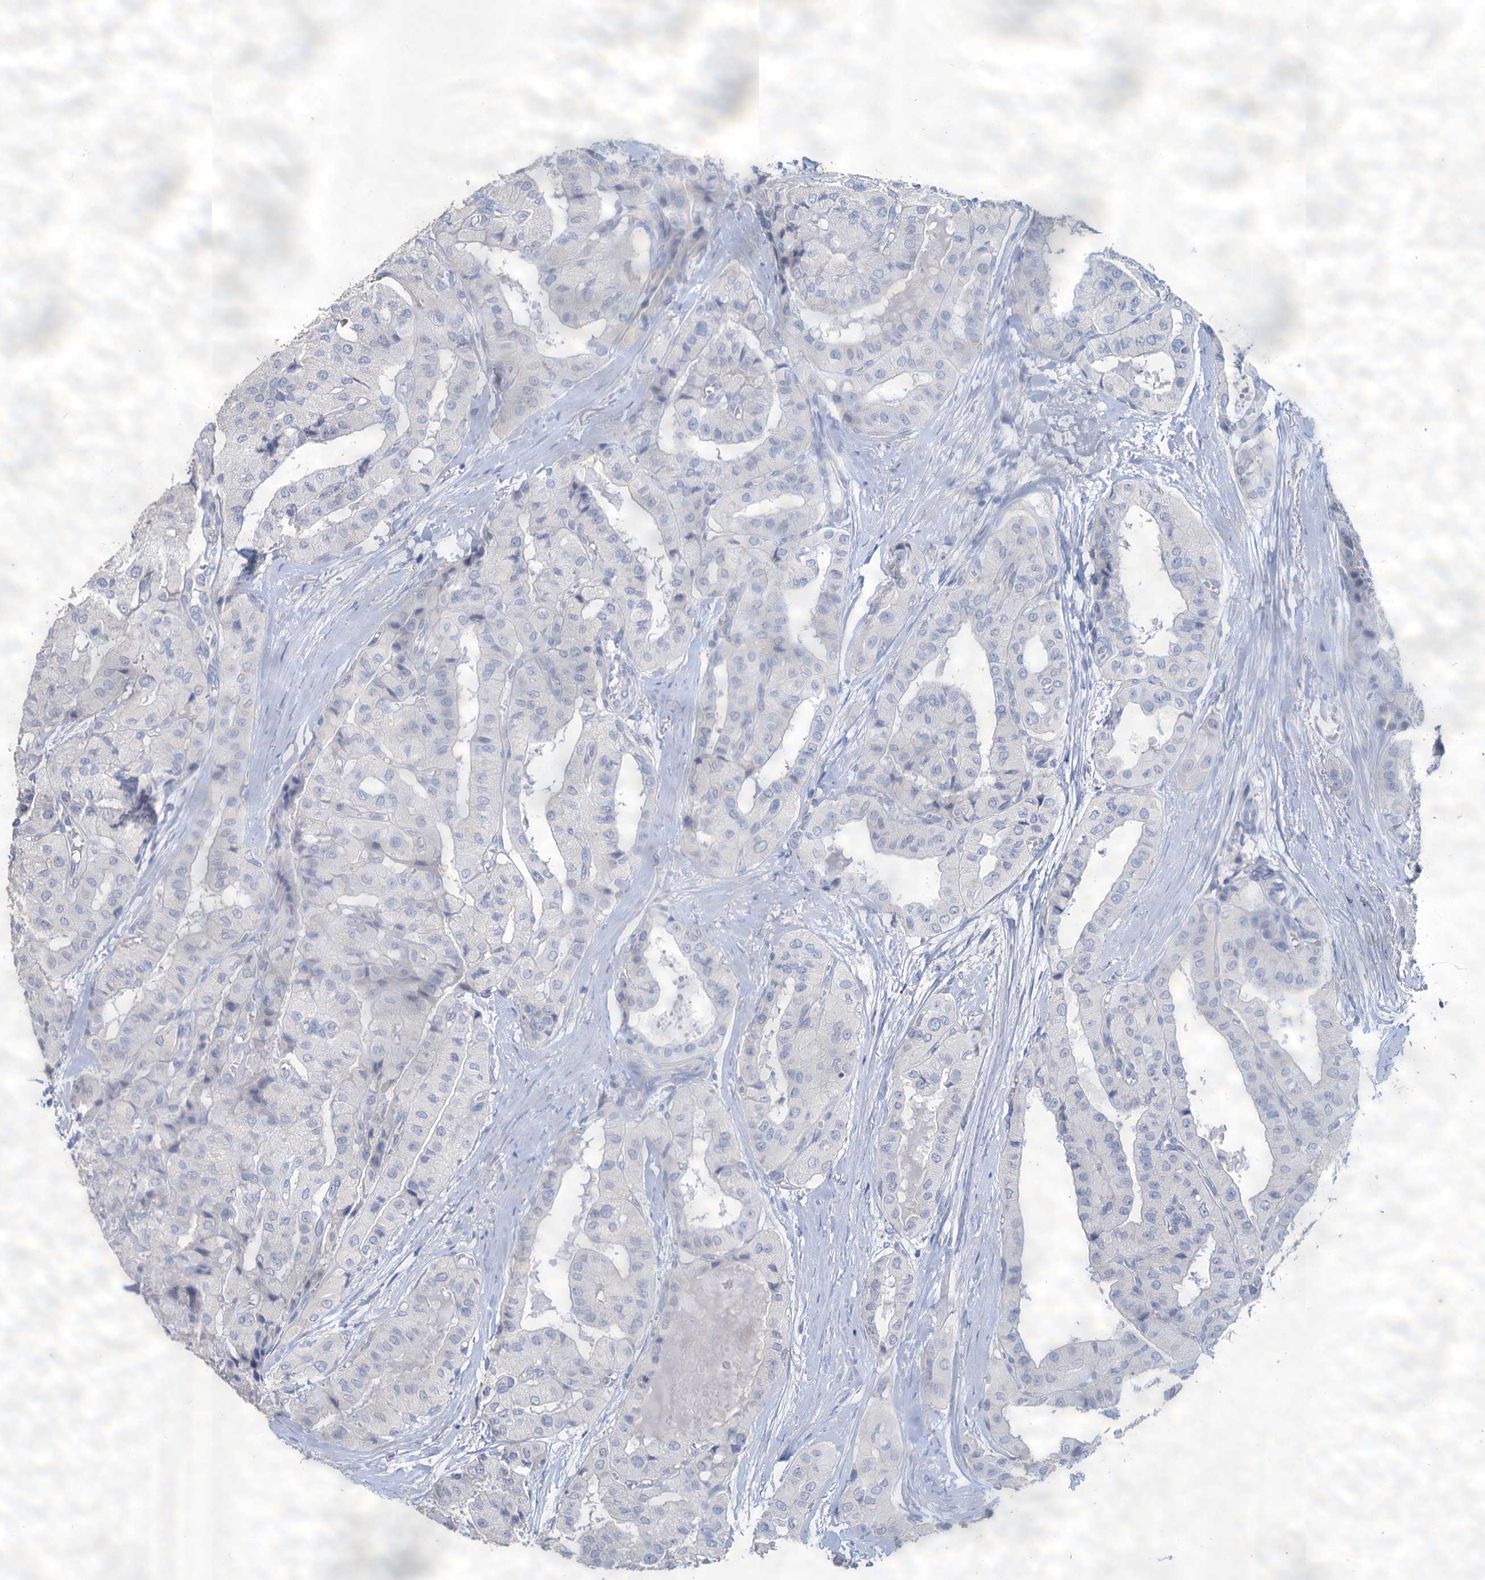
{"staining": {"intensity": "negative", "quantity": "none", "location": "none"}, "tissue": "thyroid cancer", "cell_type": "Tumor cells", "image_type": "cancer", "snomed": [{"axis": "morphology", "description": "Papillary adenocarcinoma, NOS"}, {"axis": "topography", "description": "Thyroid gland"}], "caption": "An immunohistochemistry photomicrograph of thyroid cancer is shown. There is no staining in tumor cells of thyroid cancer.", "gene": "SNCB", "patient": {"sex": "female", "age": 59}}